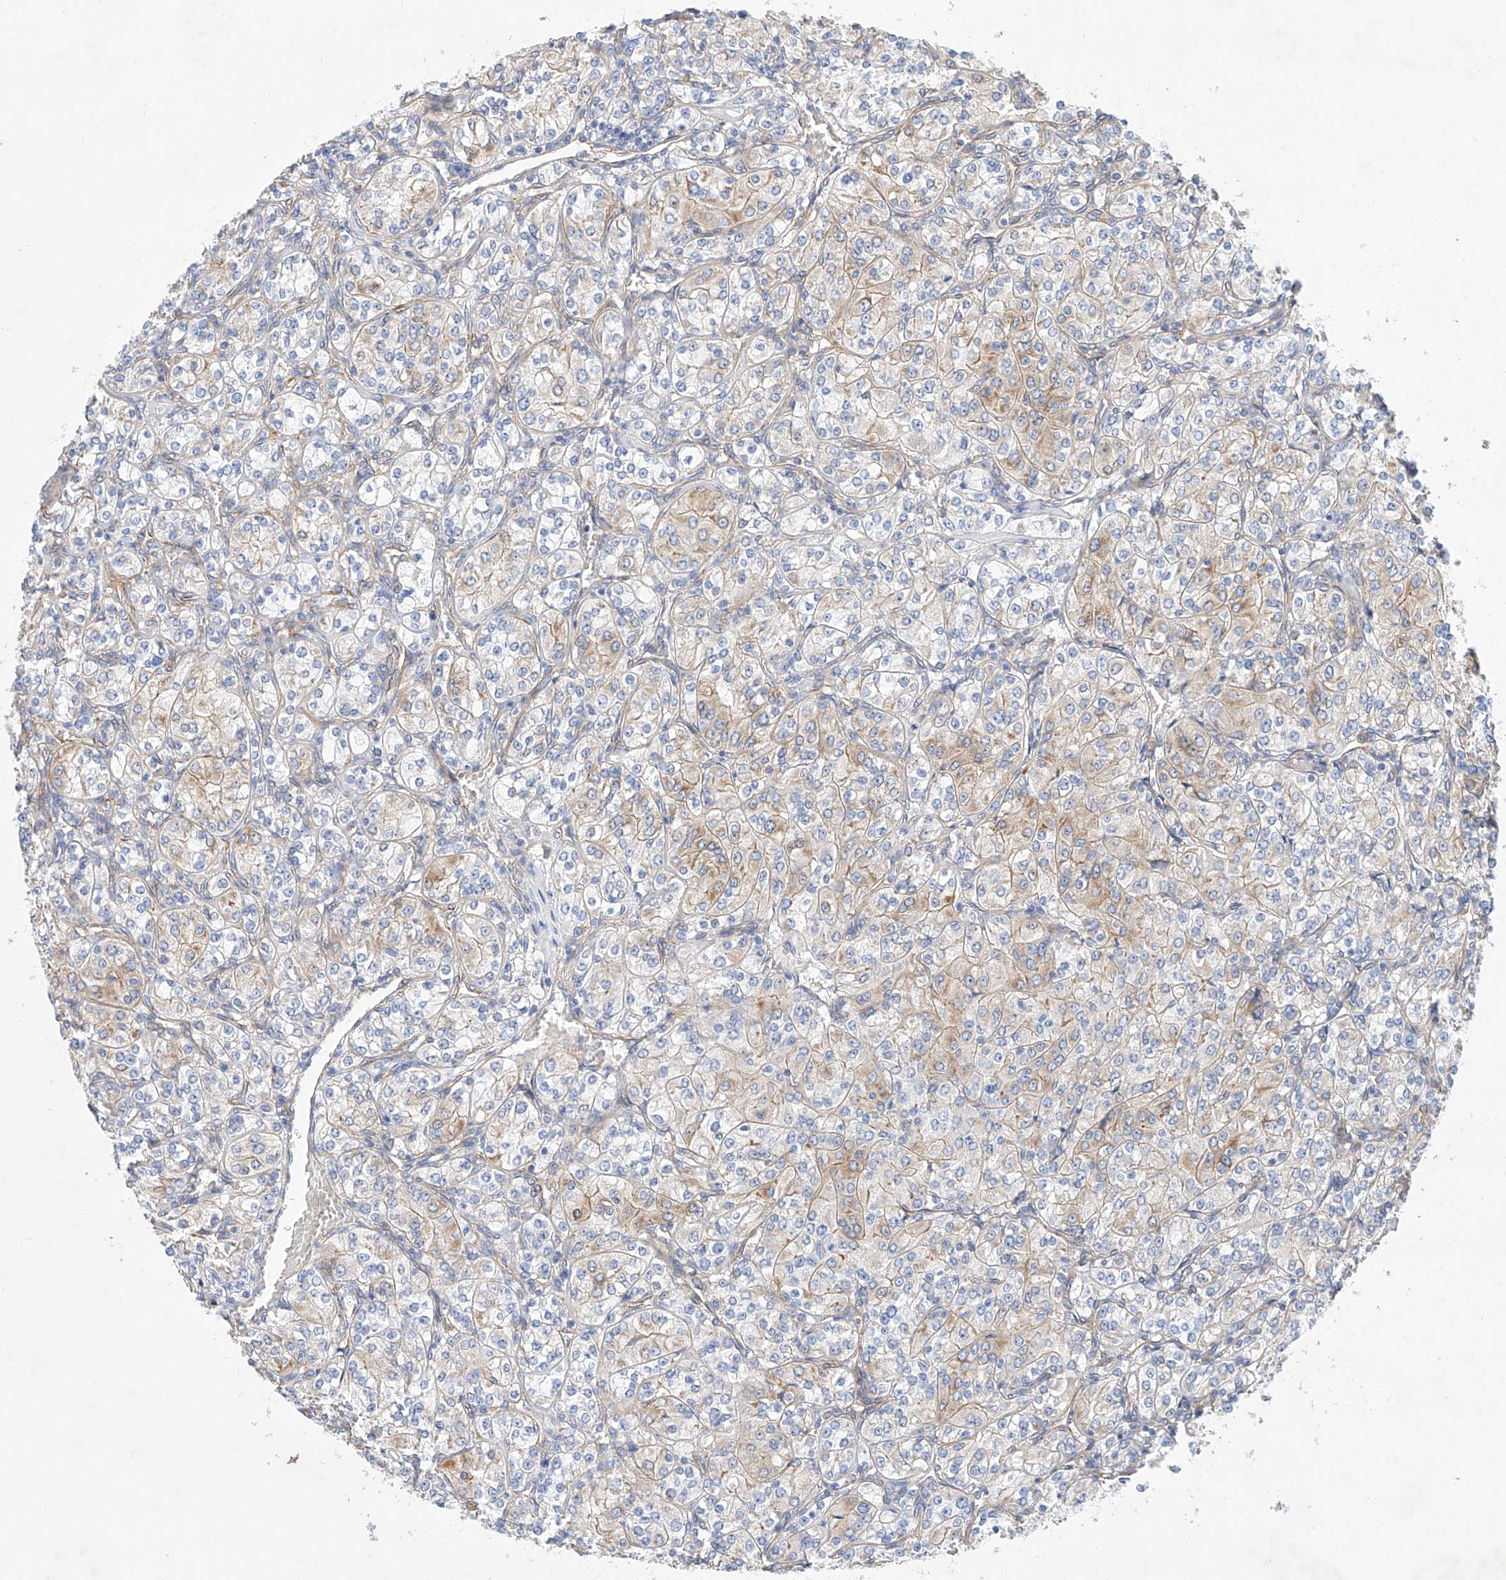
{"staining": {"intensity": "weak", "quantity": "<25%", "location": "cytoplasmic/membranous"}, "tissue": "renal cancer", "cell_type": "Tumor cells", "image_type": "cancer", "snomed": [{"axis": "morphology", "description": "Adenocarcinoma, NOS"}, {"axis": "topography", "description": "Kidney"}], "caption": "Immunohistochemistry (IHC) image of neoplastic tissue: renal cancer (adenocarcinoma) stained with DAB displays no significant protein positivity in tumor cells.", "gene": "SBSPON", "patient": {"sex": "male", "age": 77}}